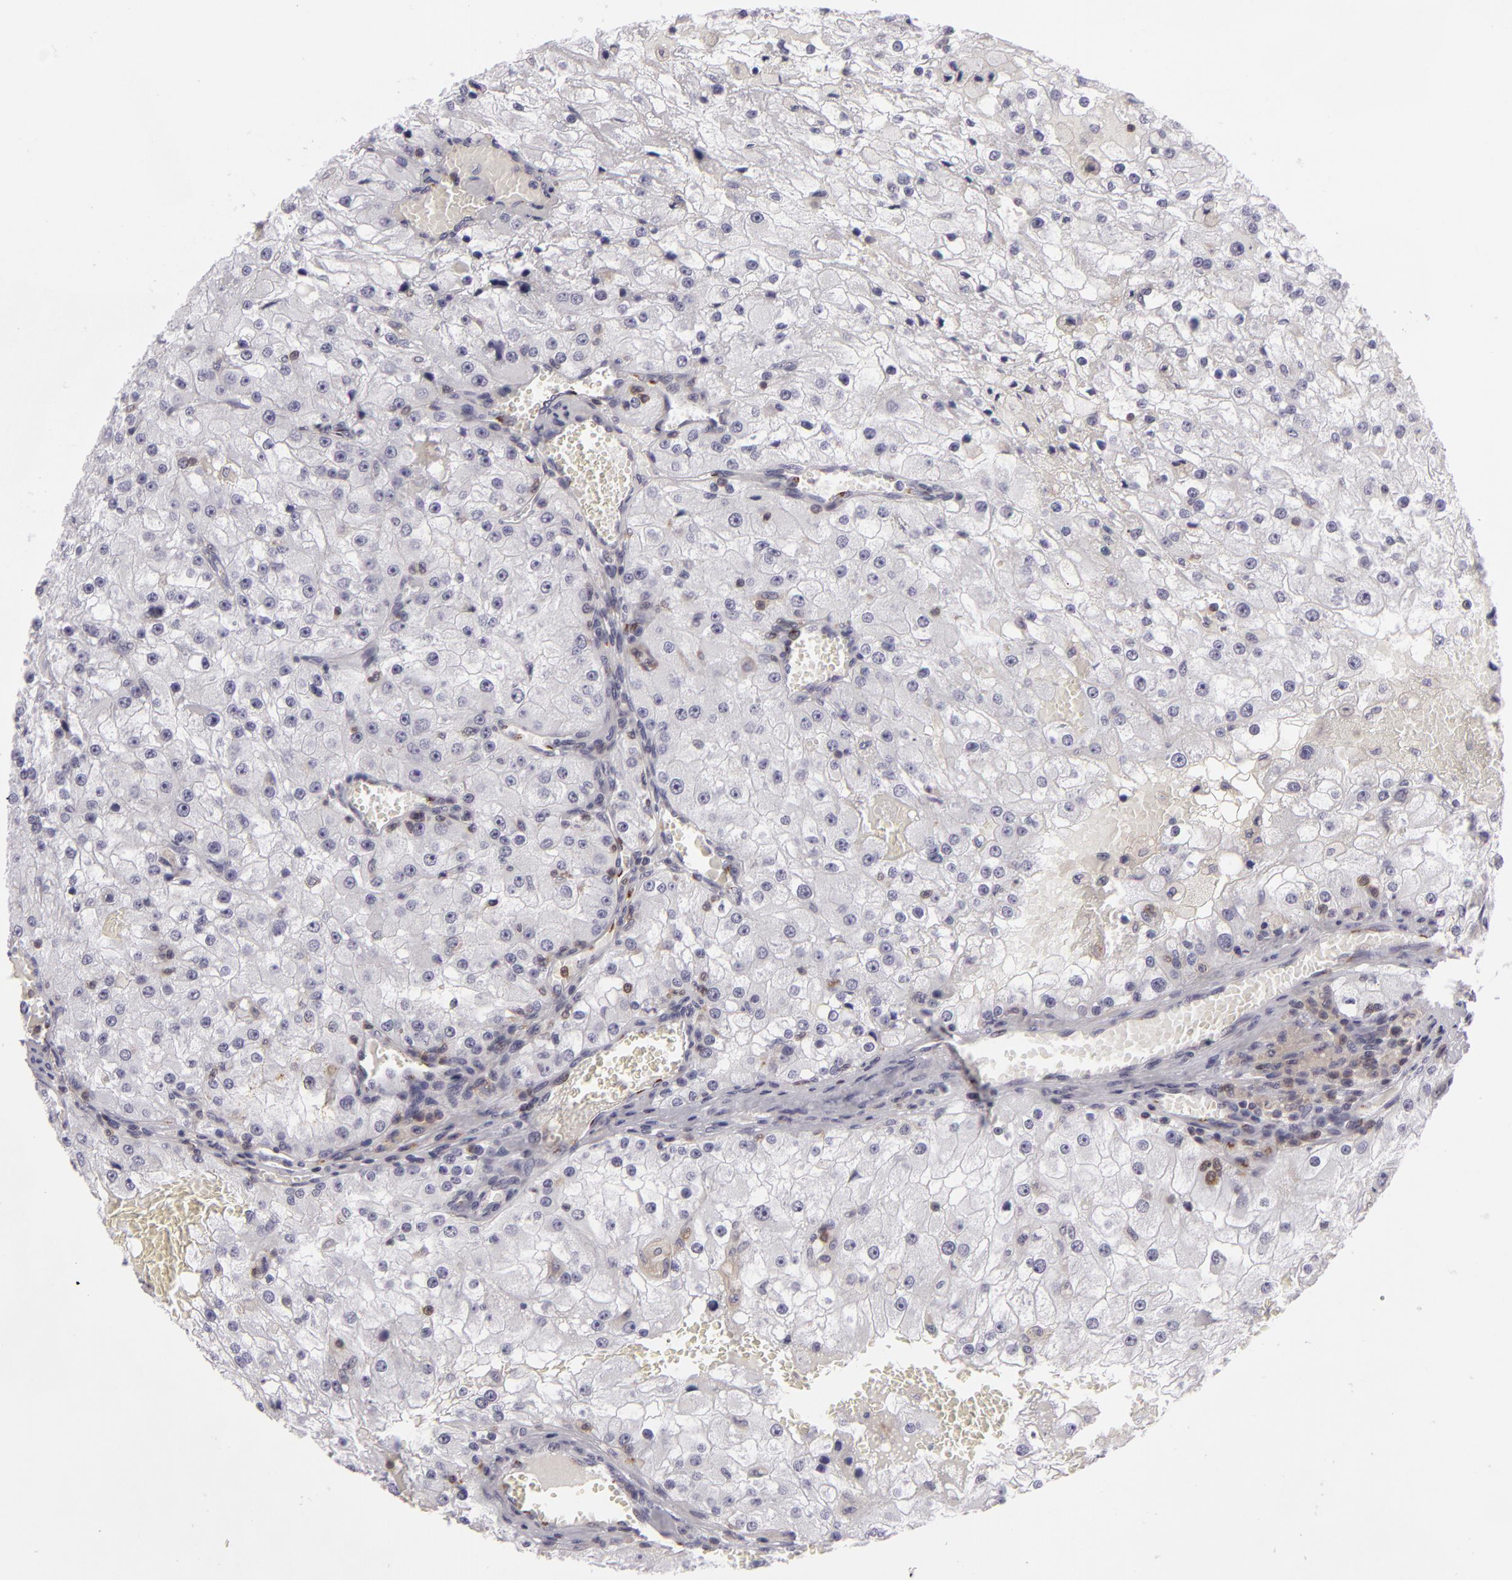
{"staining": {"intensity": "negative", "quantity": "none", "location": "none"}, "tissue": "renal cancer", "cell_type": "Tumor cells", "image_type": "cancer", "snomed": [{"axis": "morphology", "description": "Adenocarcinoma, NOS"}, {"axis": "topography", "description": "Kidney"}], "caption": "Immunohistochemistry image of neoplastic tissue: human adenocarcinoma (renal) stained with DAB (3,3'-diaminobenzidine) shows no significant protein staining in tumor cells.", "gene": "KCNAB2", "patient": {"sex": "female", "age": 74}}